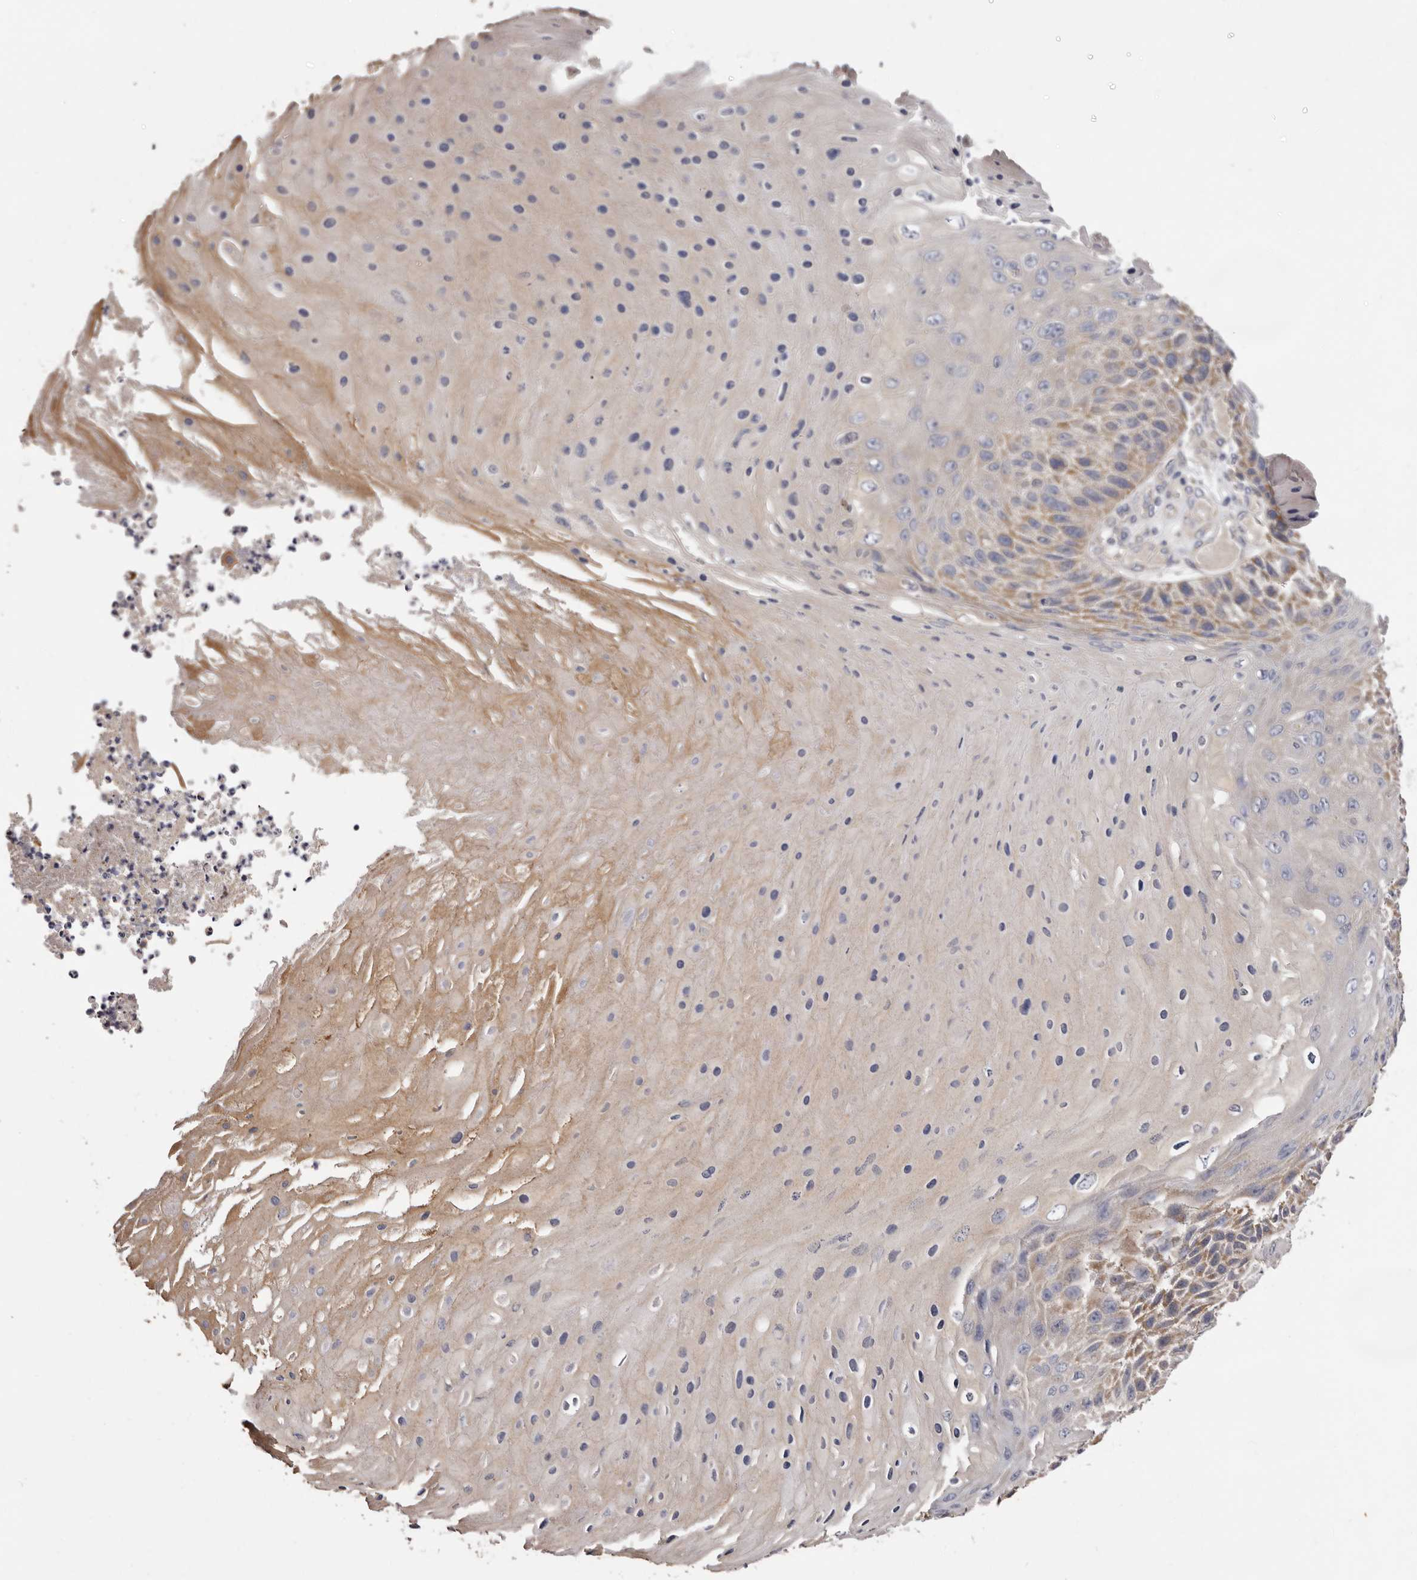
{"staining": {"intensity": "weak", "quantity": ">75%", "location": "cytoplasmic/membranous"}, "tissue": "skin cancer", "cell_type": "Tumor cells", "image_type": "cancer", "snomed": [{"axis": "morphology", "description": "Squamous cell carcinoma, NOS"}, {"axis": "topography", "description": "Skin"}], "caption": "Tumor cells reveal weak cytoplasmic/membranous expression in about >75% of cells in skin cancer. Using DAB (brown) and hematoxylin (blue) stains, captured at high magnification using brightfield microscopy.", "gene": "FAM167B", "patient": {"sex": "female", "age": 88}}